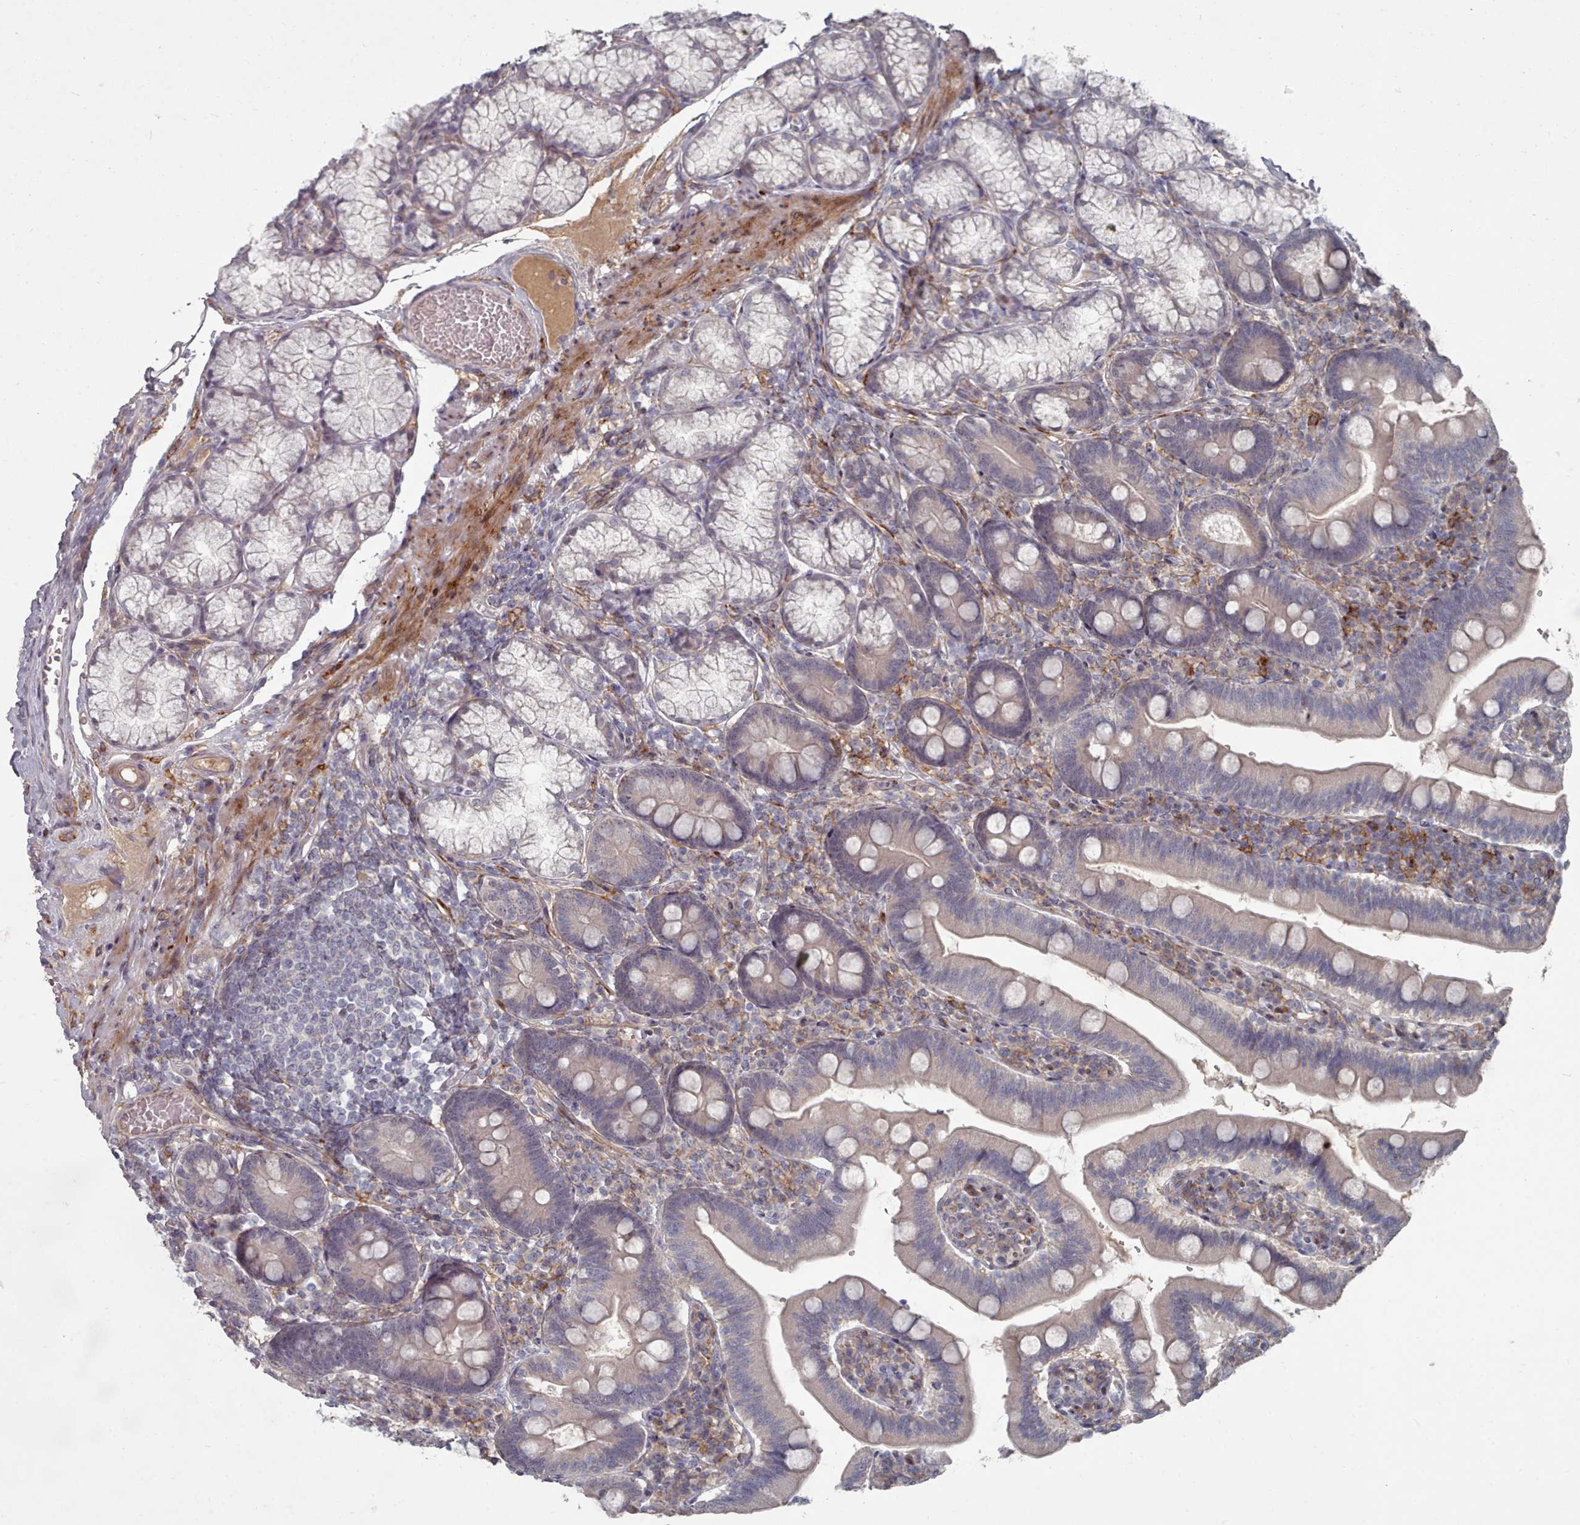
{"staining": {"intensity": "weak", "quantity": "25%-75%", "location": "cytoplasmic/membranous"}, "tissue": "duodenum", "cell_type": "Glandular cells", "image_type": "normal", "snomed": [{"axis": "morphology", "description": "Normal tissue, NOS"}, {"axis": "topography", "description": "Duodenum"}], "caption": "Approximately 25%-75% of glandular cells in unremarkable duodenum display weak cytoplasmic/membranous protein positivity as visualized by brown immunohistochemical staining.", "gene": "COL8A2", "patient": {"sex": "female", "age": 67}}